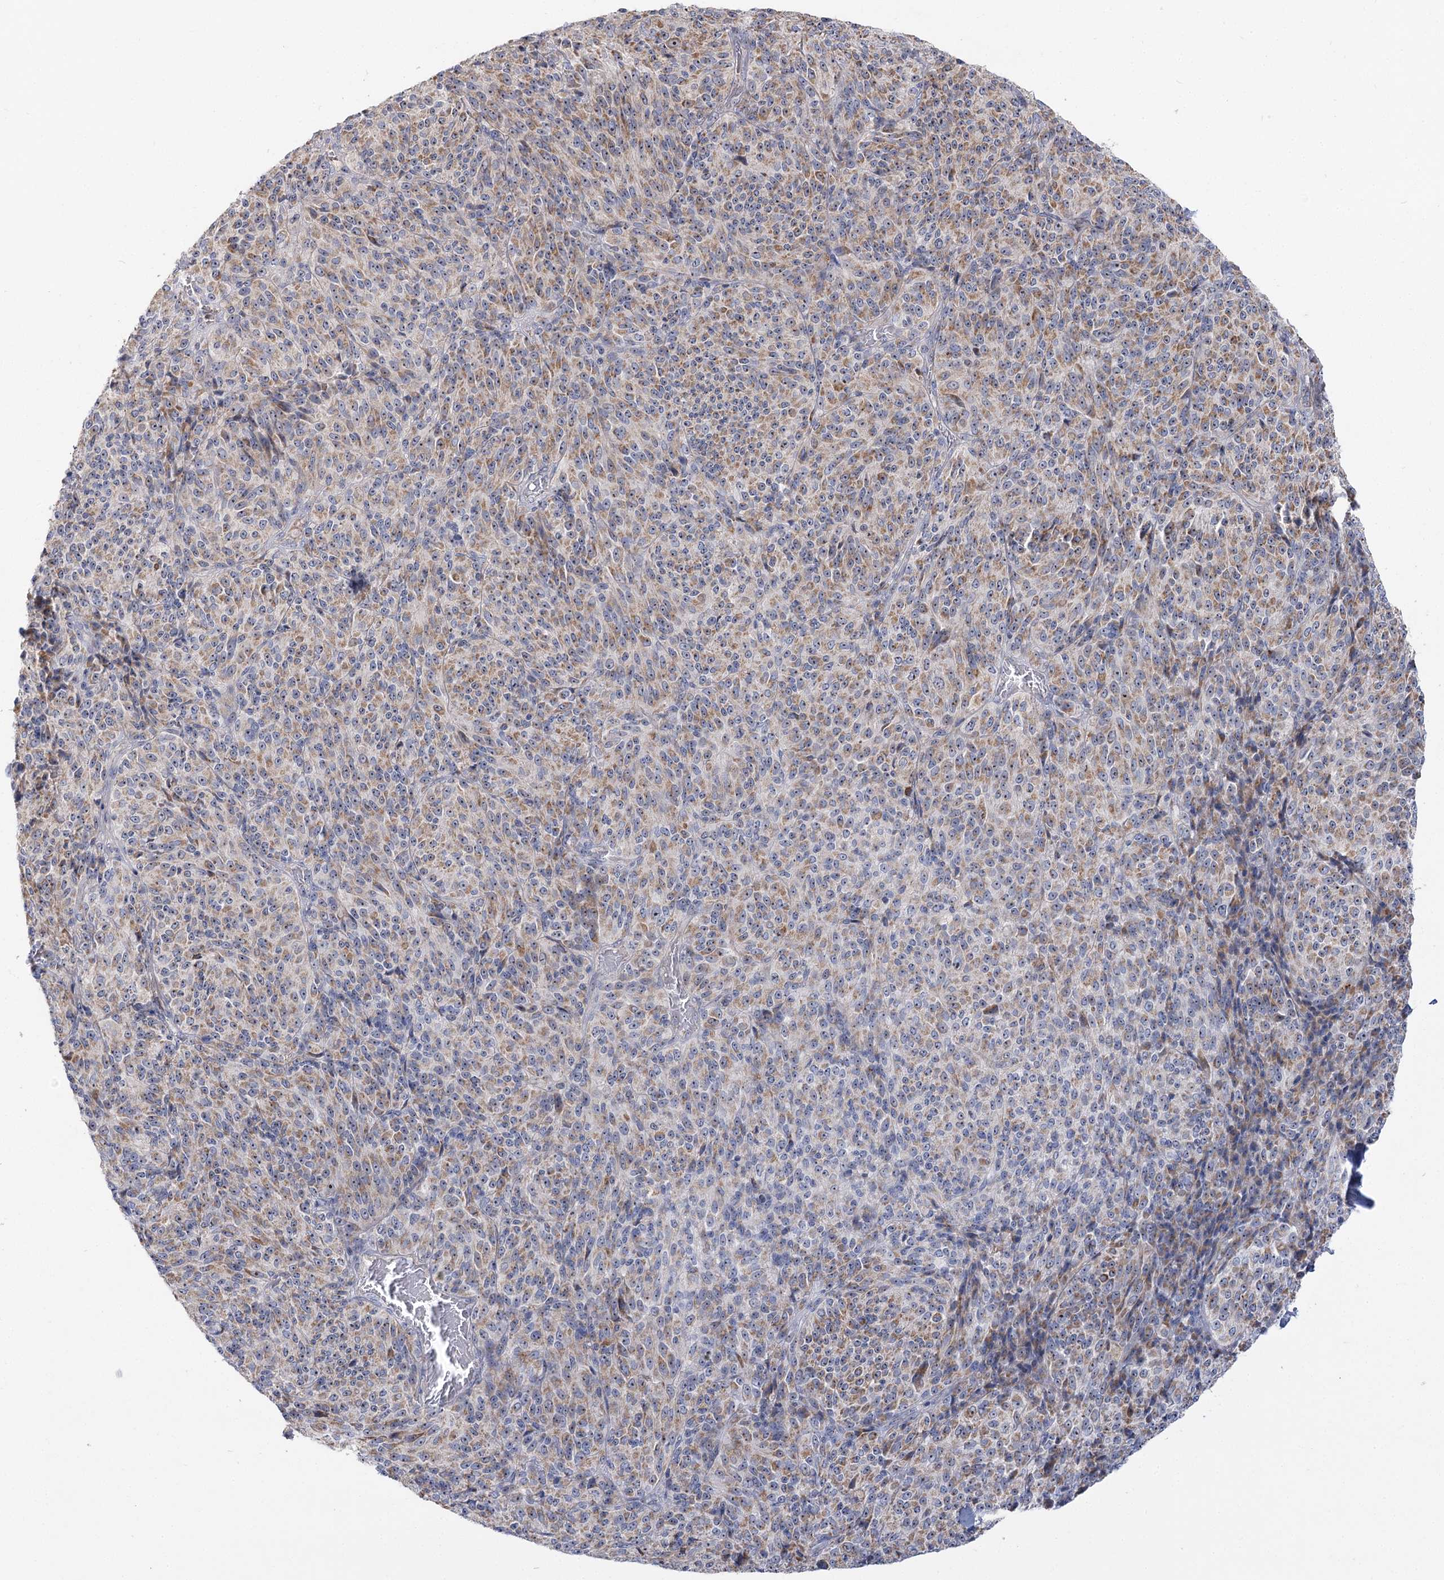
{"staining": {"intensity": "moderate", "quantity": "25%-75%", "location": "cytoplasmic/membranous,nuclear"}, "tissue": "melanoma", "cell_type": "Tumor cells", "image_type": "cancer", "snomed": [{"axis": "morphology", "description": "Malignant melanoma, Metastatic site"}, {"axis": "topography", "description": "Brain"}], "caption": "Human malignant melanoma (metastatic site) stained with a brown dye reveals moderate cytoplasmic/membranous and nuclear positive expression in about 25%-75% of tumor cells.", "gene": "SUOX", "patient": {"sex": "female", "age": 56}}